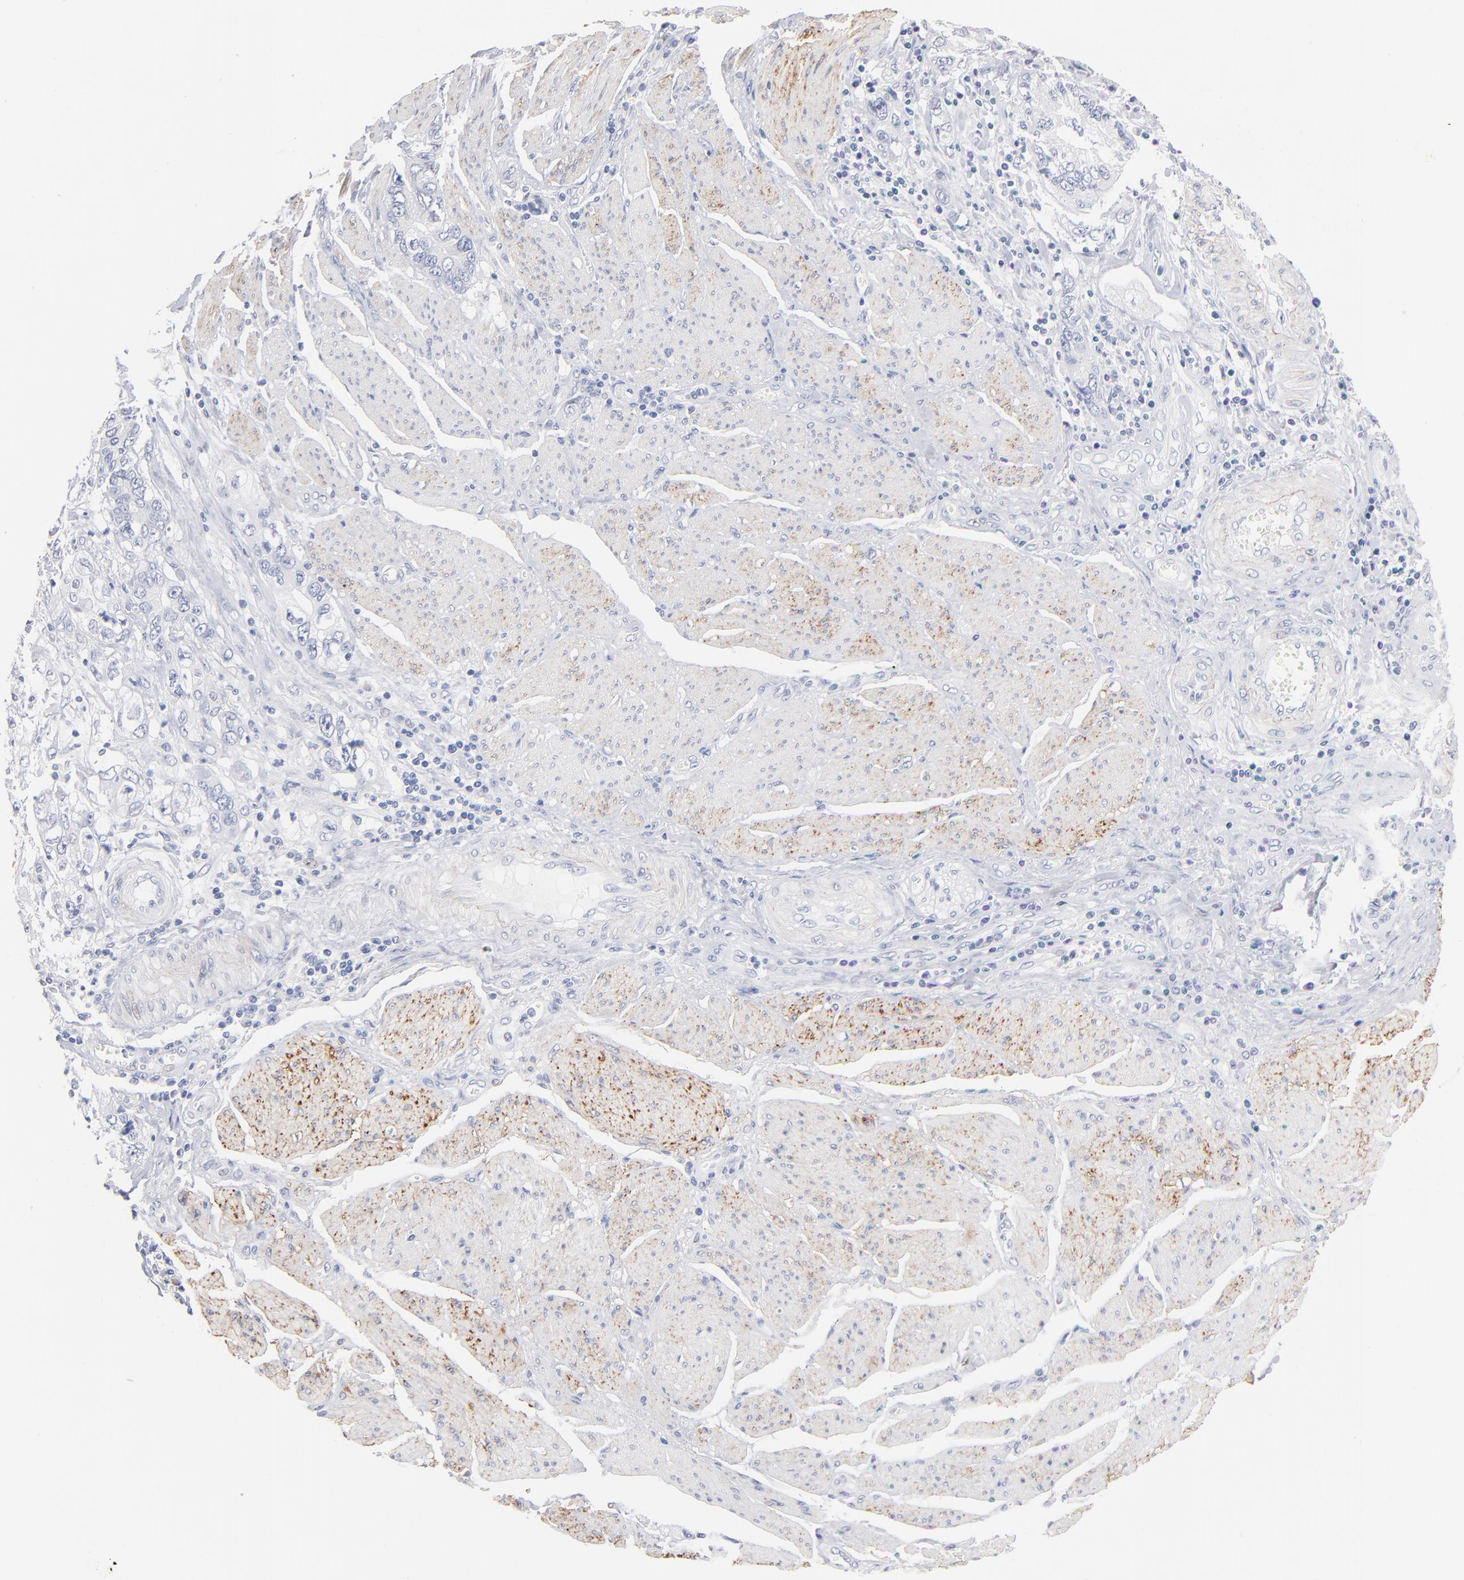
{"staining": {"intensity": "negative", "quantity": "none", "location": "none"}, "tissue": "stomach cancer", "cell_type": "Tumor cells", "image_type": "cancer", "snomed": [{"axis": "morphology", "description": "Adenocarcinoma, NOS"}, {"axis": "topography", "description": "Pancreas"}, {"axis": "topography", "description": "Stomach, upper"}], "caption": "Adenocarcinoma (stomach) stained for a protein using immunohistochemistry (IHC) shows no staining tumor cells.", "gene": "ITGA8", "patient": {"sex": "male", "age": 77}}